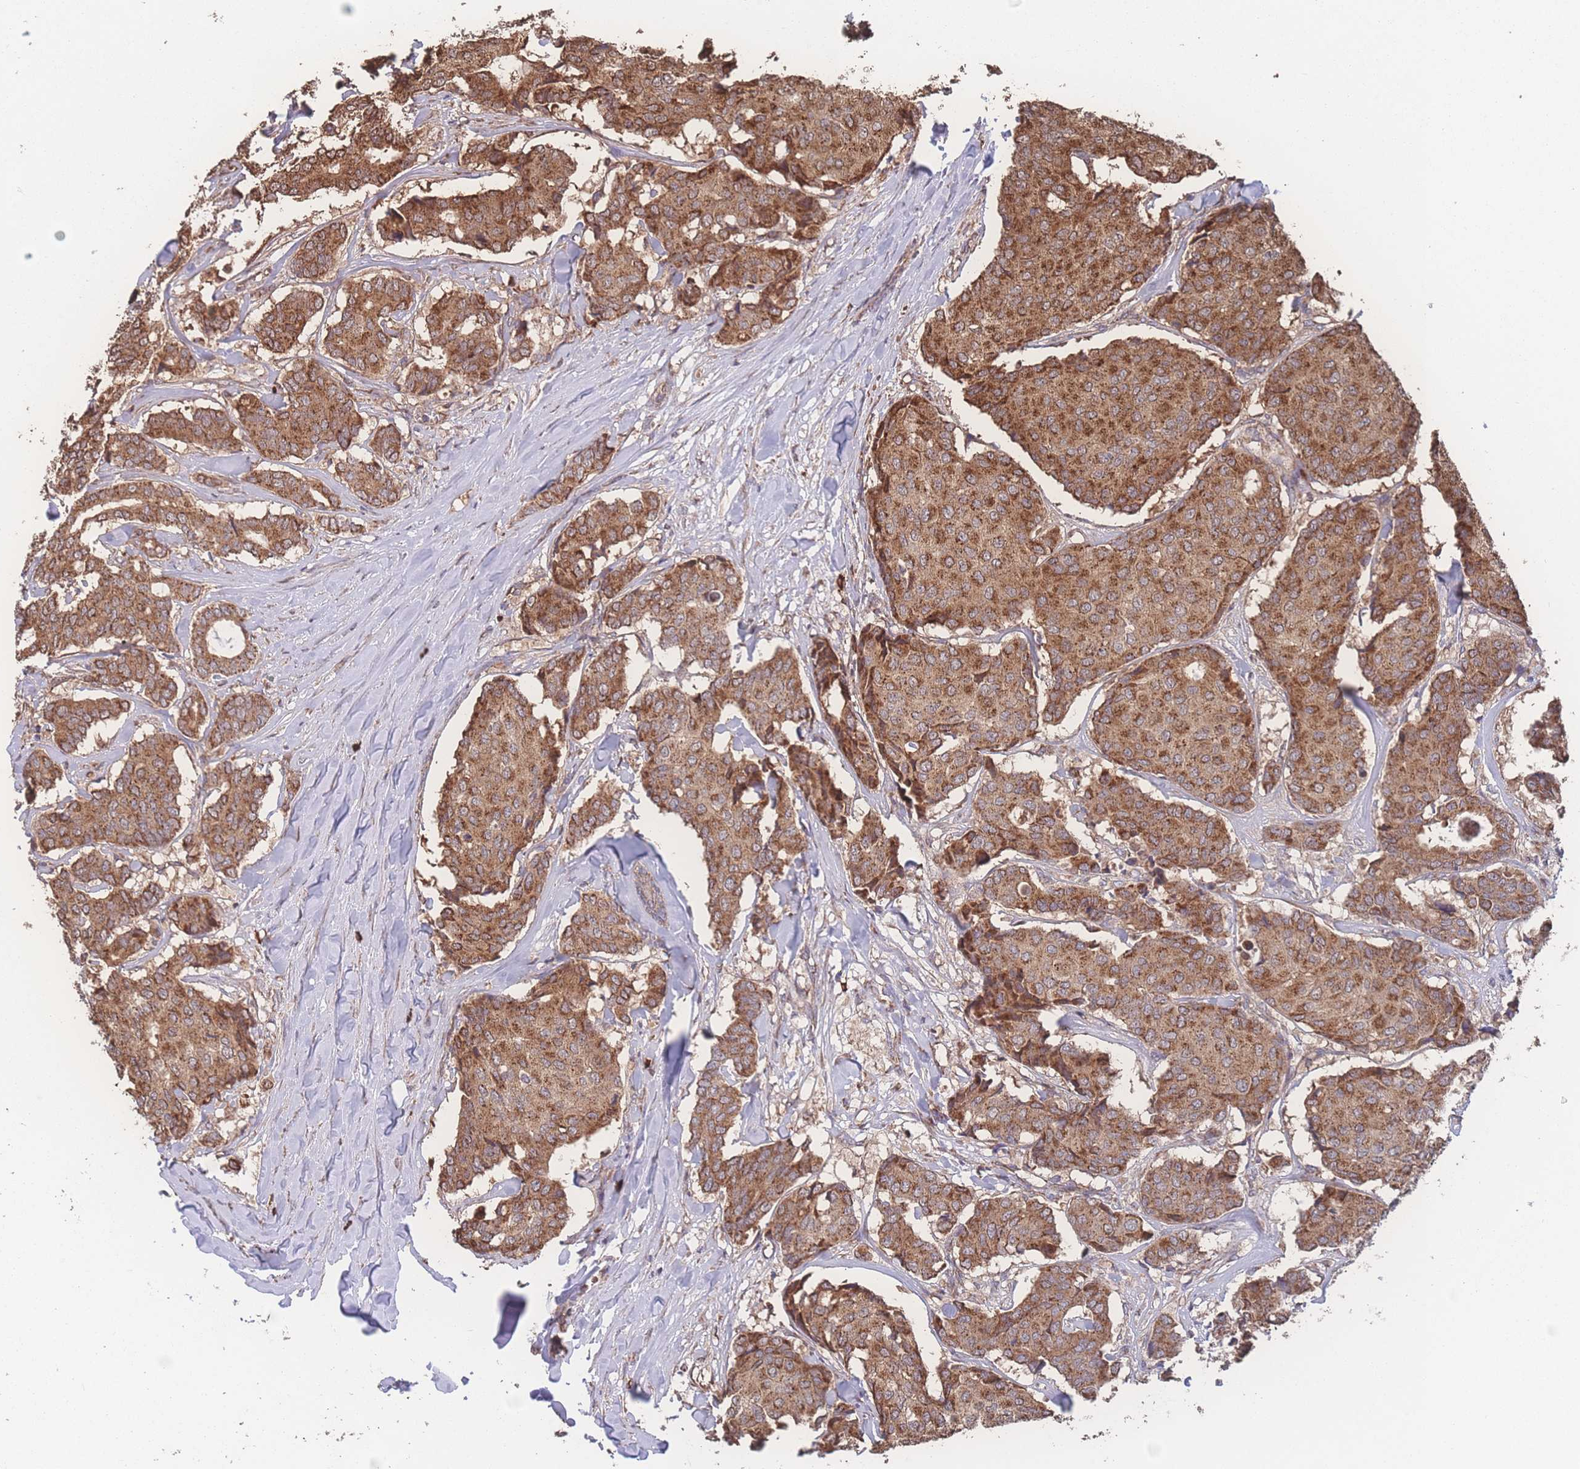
{"staining": {"intensity": "moderate", "quantity": ">75%", "location": "cytoplasmic/membranous"}, "tissue": "breast cancer", "cell_type": "Tumor cells", "image_type": "cancer", "snomed": [{"axis": "morphology", "description": "Duct carcinoma"}, {"axis": "topography", "description": "Breast"}], "caption": "Immunohistochemical staining of breast cancer displays moderate cytoplasmic/membranous protein expression in approximately >75% of tumor cells.", "gene": "SGSM3", "patient": {"sex": "female", "age": 75}}